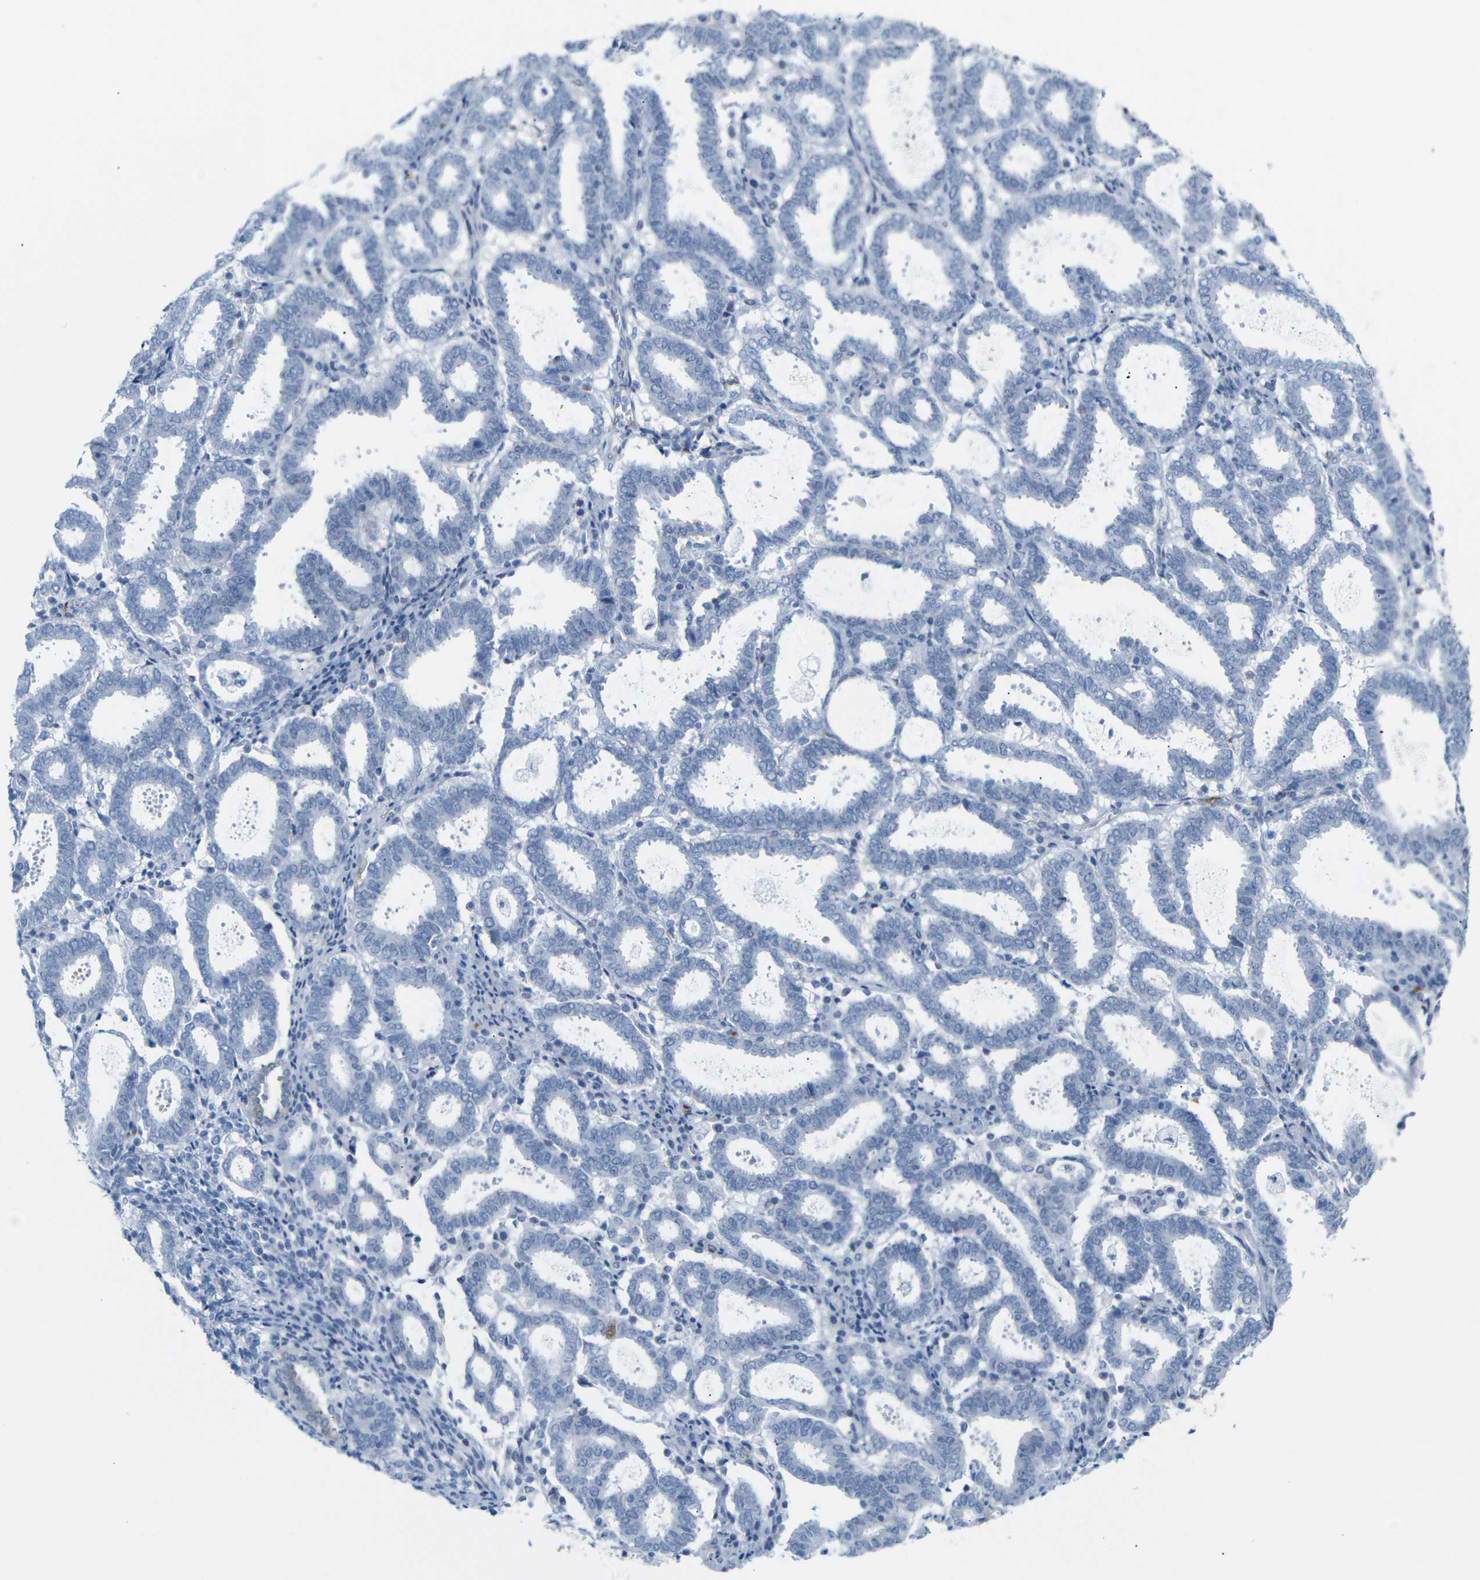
{"staining": {"intensity": "negative", "quantity": "none", "location": "none"}, "tissue": "endometrial cancer", "cell_type": "Tumor cells", "image_type": "cancer", "snomed": [{"axis": "morphology", "description": "Adenocarcinoma, NOS"}, {"axis": "topography", "description": "Uterus"}], "caption": "Immunohistochemistry (IHC) micrograph of adenocarcinoma (endometrial) stained for a protein (brown), which displays no positivity in tumor cells.", "gene": "MT1A", "patient": {"sex": "female", "age": 83}}